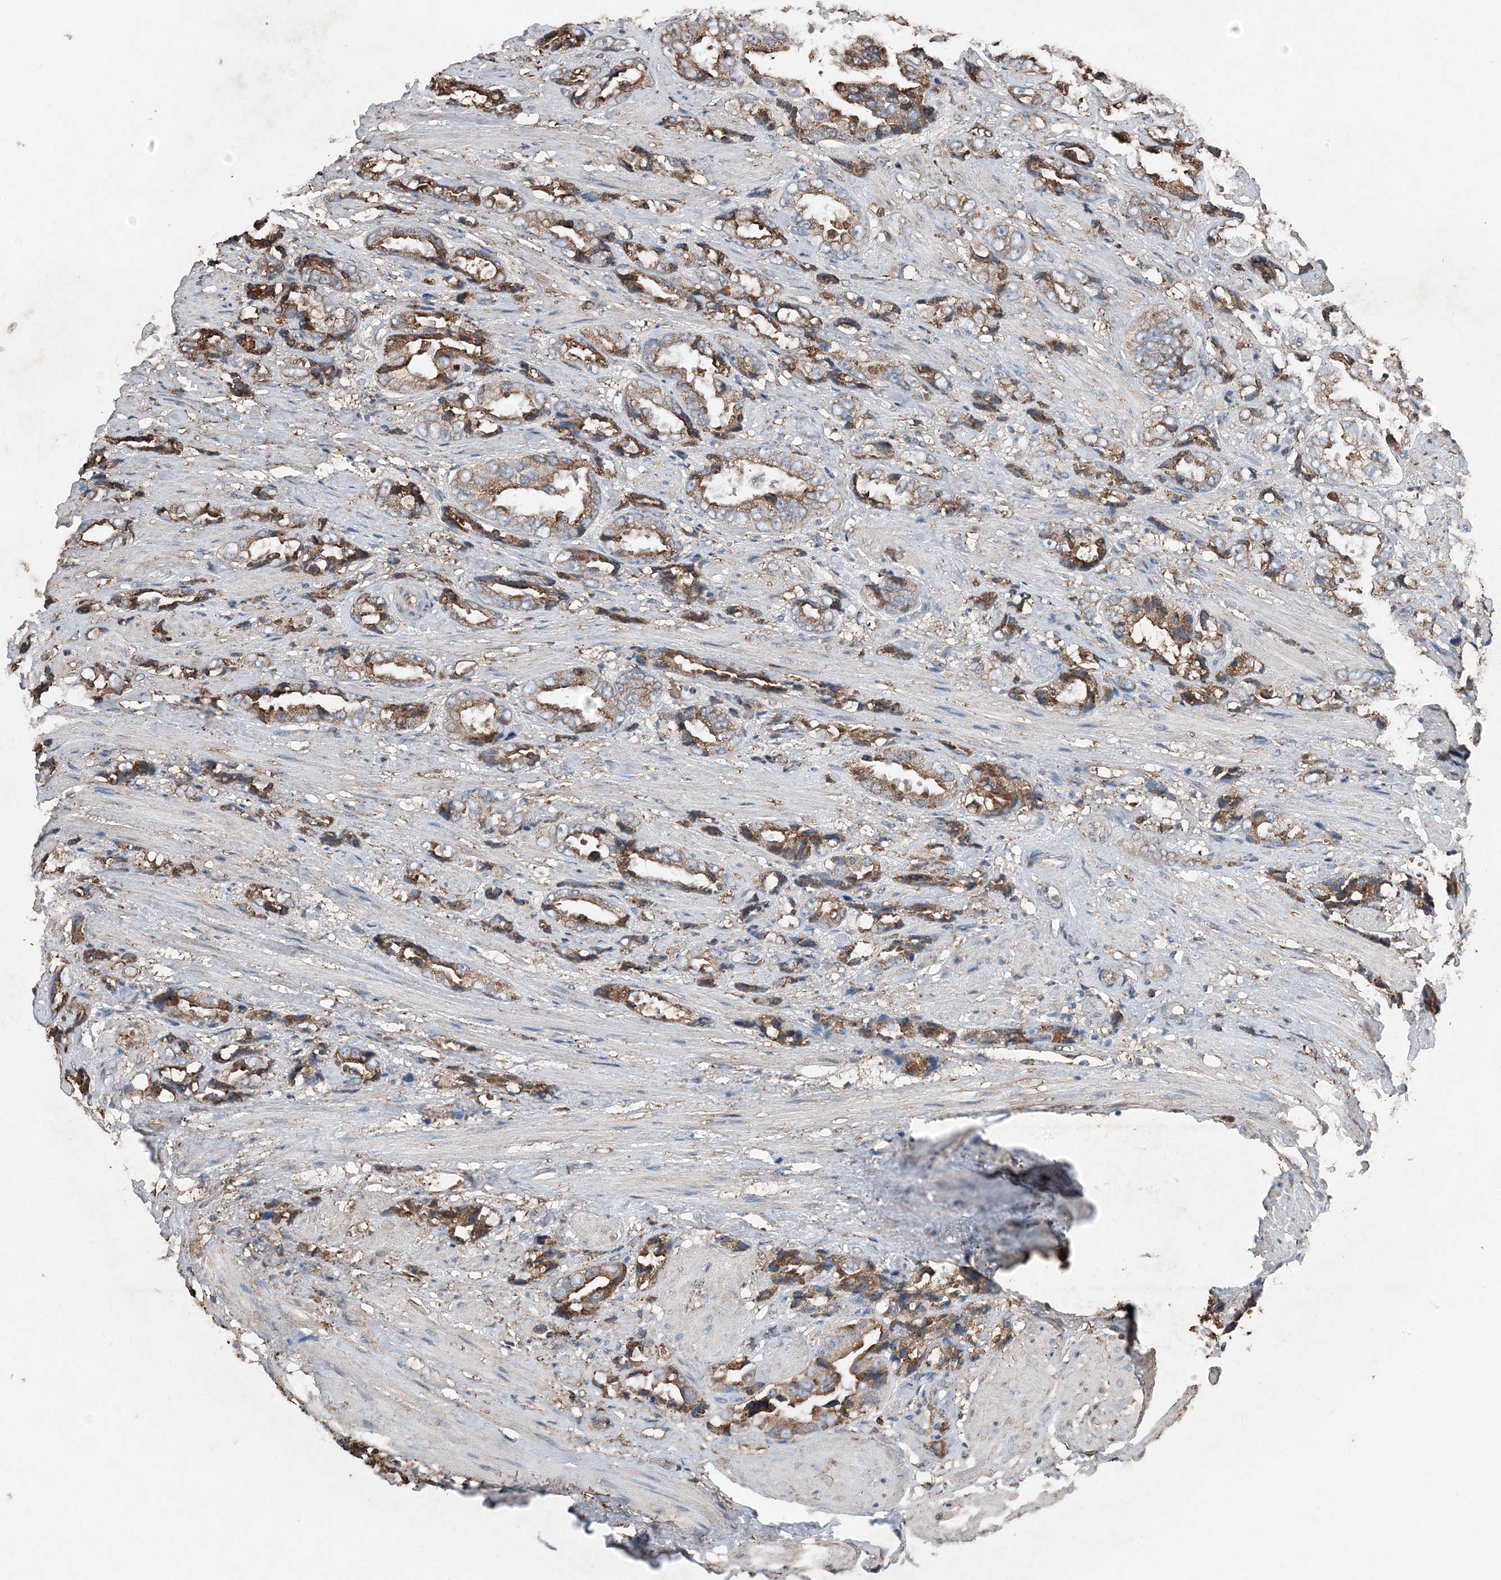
{"staining": {"intensity": "moderate", "quantity": ">75%", "location": "cytoplasmic/membranous"}, "tissue": "prostate cancer", "cell_type": "Tumor cells", "image_type": "cancer", "snomed": [{"axis": "morphology", "description": "Adenocarcinoma, High grade"}, {"axis": "topography", "description": "Prostate"}], "caption": "Prostate adenocarcinoma (high-grade) tissue exhibits moderate cytoplasmic/membranous positivity in approximately >75% of tumor cells, visualized by immunohistochemistry.", "gene": "PDIA6", "patient": {"sex": "male", "age": 61}}